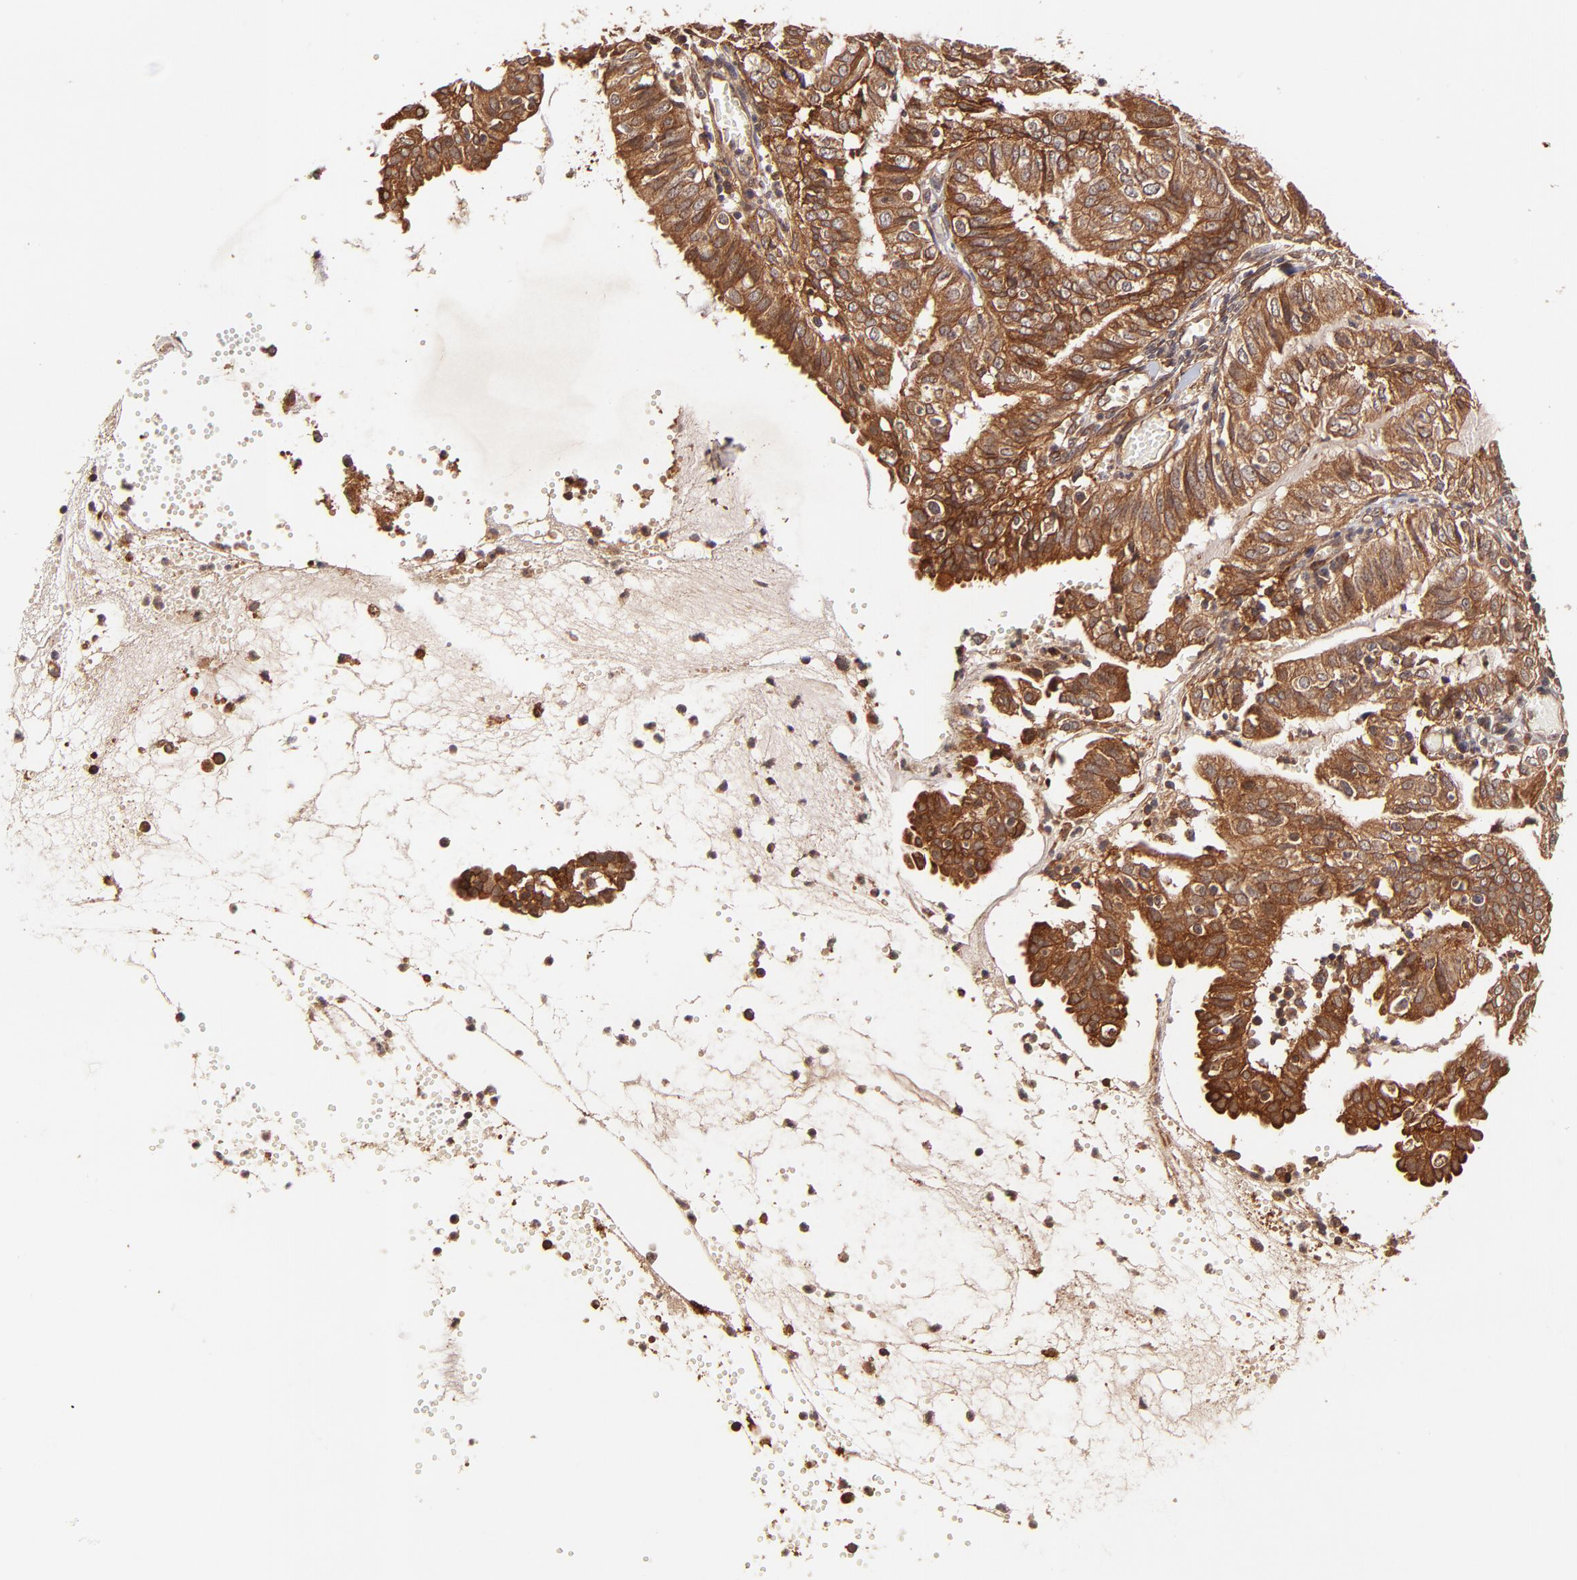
{"staining": {"intensity": "strong", "quantity": ">75%", "location": "cytoplasmic/membranous"}, "tissue": "endometrial cancer", "cell_type": "Tumor cells", "image_type": "cancer", "snomed": [{"axis": "morphology", "description": "Adenocarcinoma, NOS"}, {"axis": "topography", "description": "Endometrium"}], "caption": "A photomicrograph of adenocarcinoma (endometrial) stained for a protein shows strong cytoplasmic/membranous brown staining in tumor cells. (DAB IHC, brown staining for protein, blue staining for nuclei).", "gene": "ITGB1", "patient": {"sex": "female", "age": 66}}